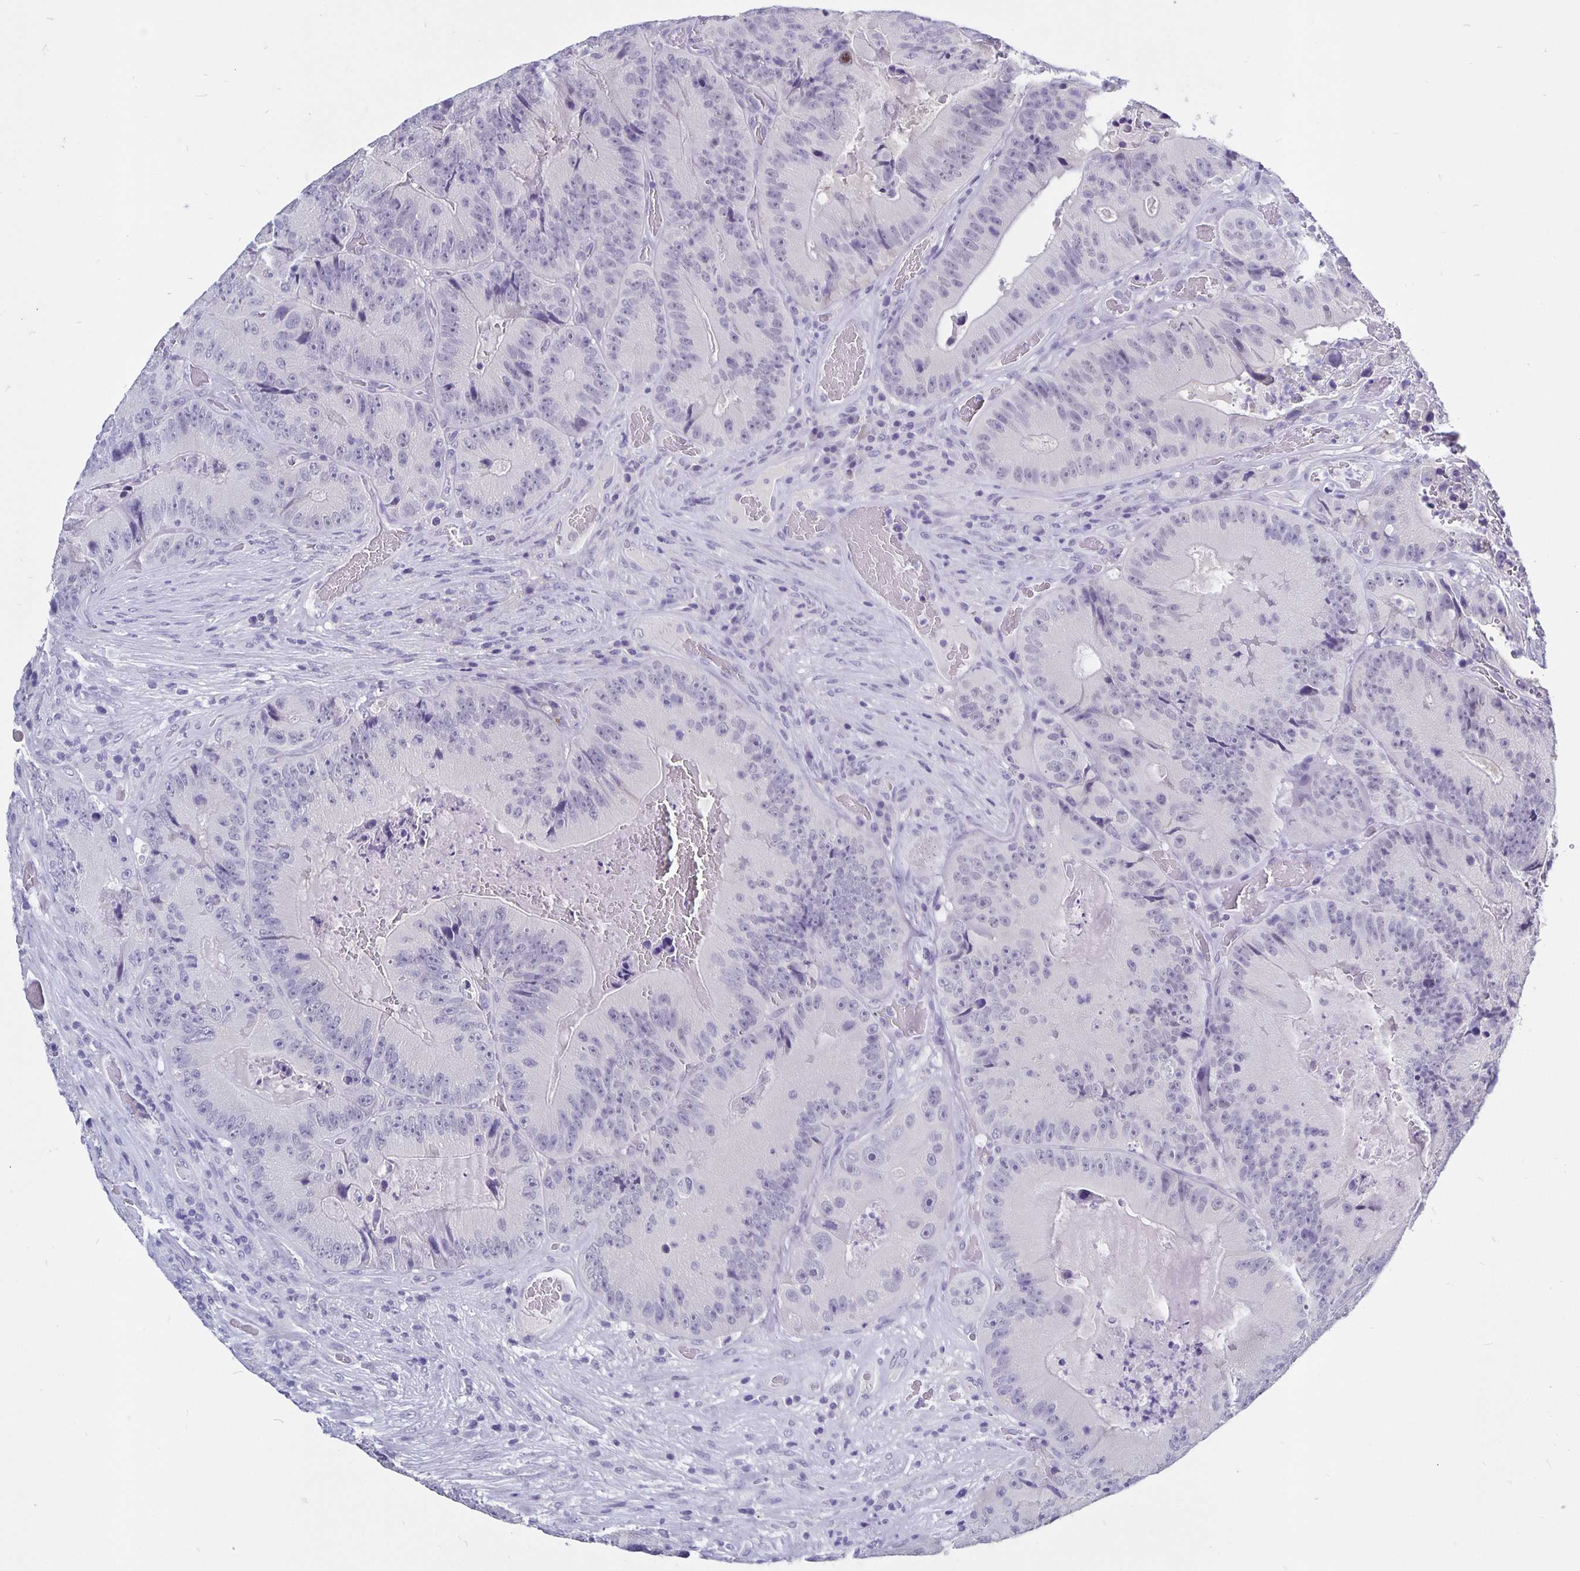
{"staining": {"intensity": "negative", "quantity": "none", "location": "none"}, "tissue": "colorectal cancer", "cell_type": "Tumor cells", "image_type": "cancer", "snomed": [{"axis": "morphology", "description": "Adenocarcinoma, NOS"}, {"axis": "topography", "description": "Colon"}], "caption": "Immunohistochemistry photomicrograph of neoplastic tissue: human colorectal cancer stained with DAB shows no significant protein positivity in tumor cells. Nuclei are stained in blue.", "gene": "ODF3B", "patient": {"sex": "female", "age": 86}}